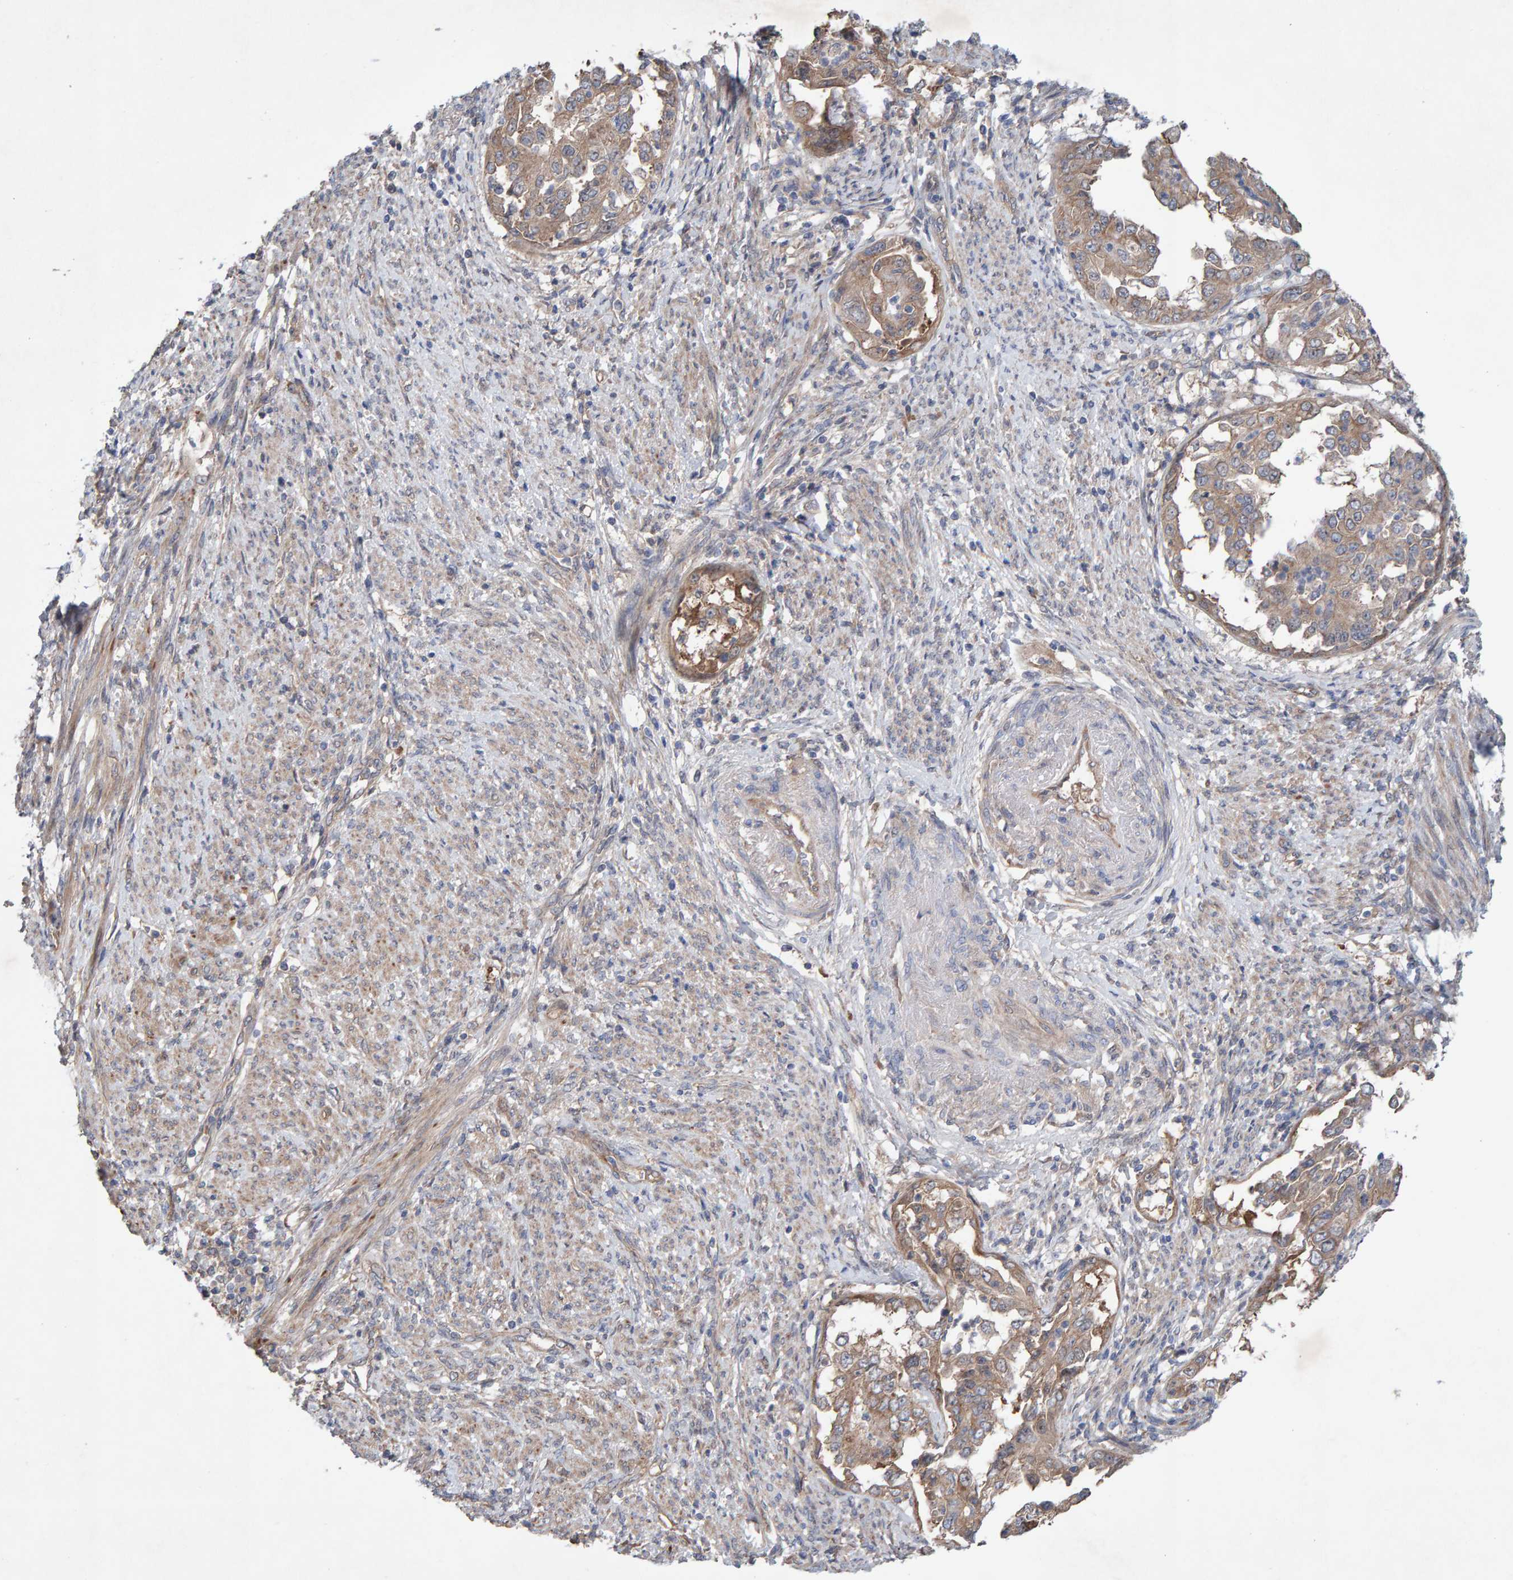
{"staining": {"intensity": "moderate", "quantity": ">75%", "location": "cytoplasmic/membranous"}, "tissue": "endometrial cancer", "cell_type": "Tumor cells", "image_type": "cancer", "snomed": [{"axis": "morphology", "description": "Adenocarcinoma, NOS"}, {"axis": "topography", "description": "Endometrium"}], "caption": "A micrograph of endometrial cancer (adenocarcinoma) stained for a protein demonstrates moderate cytoplasmic/membranous brown staining in tumor cells. The staining was performed using DAB (3,3'-diaminobenzidine) to visualize the protein expression in brown, while the nuclei were stained in blue with hematoxylin (Magnification: 20x).", "gene": "LRSAM1", "patient": {"sex": "female", "age": 85}}